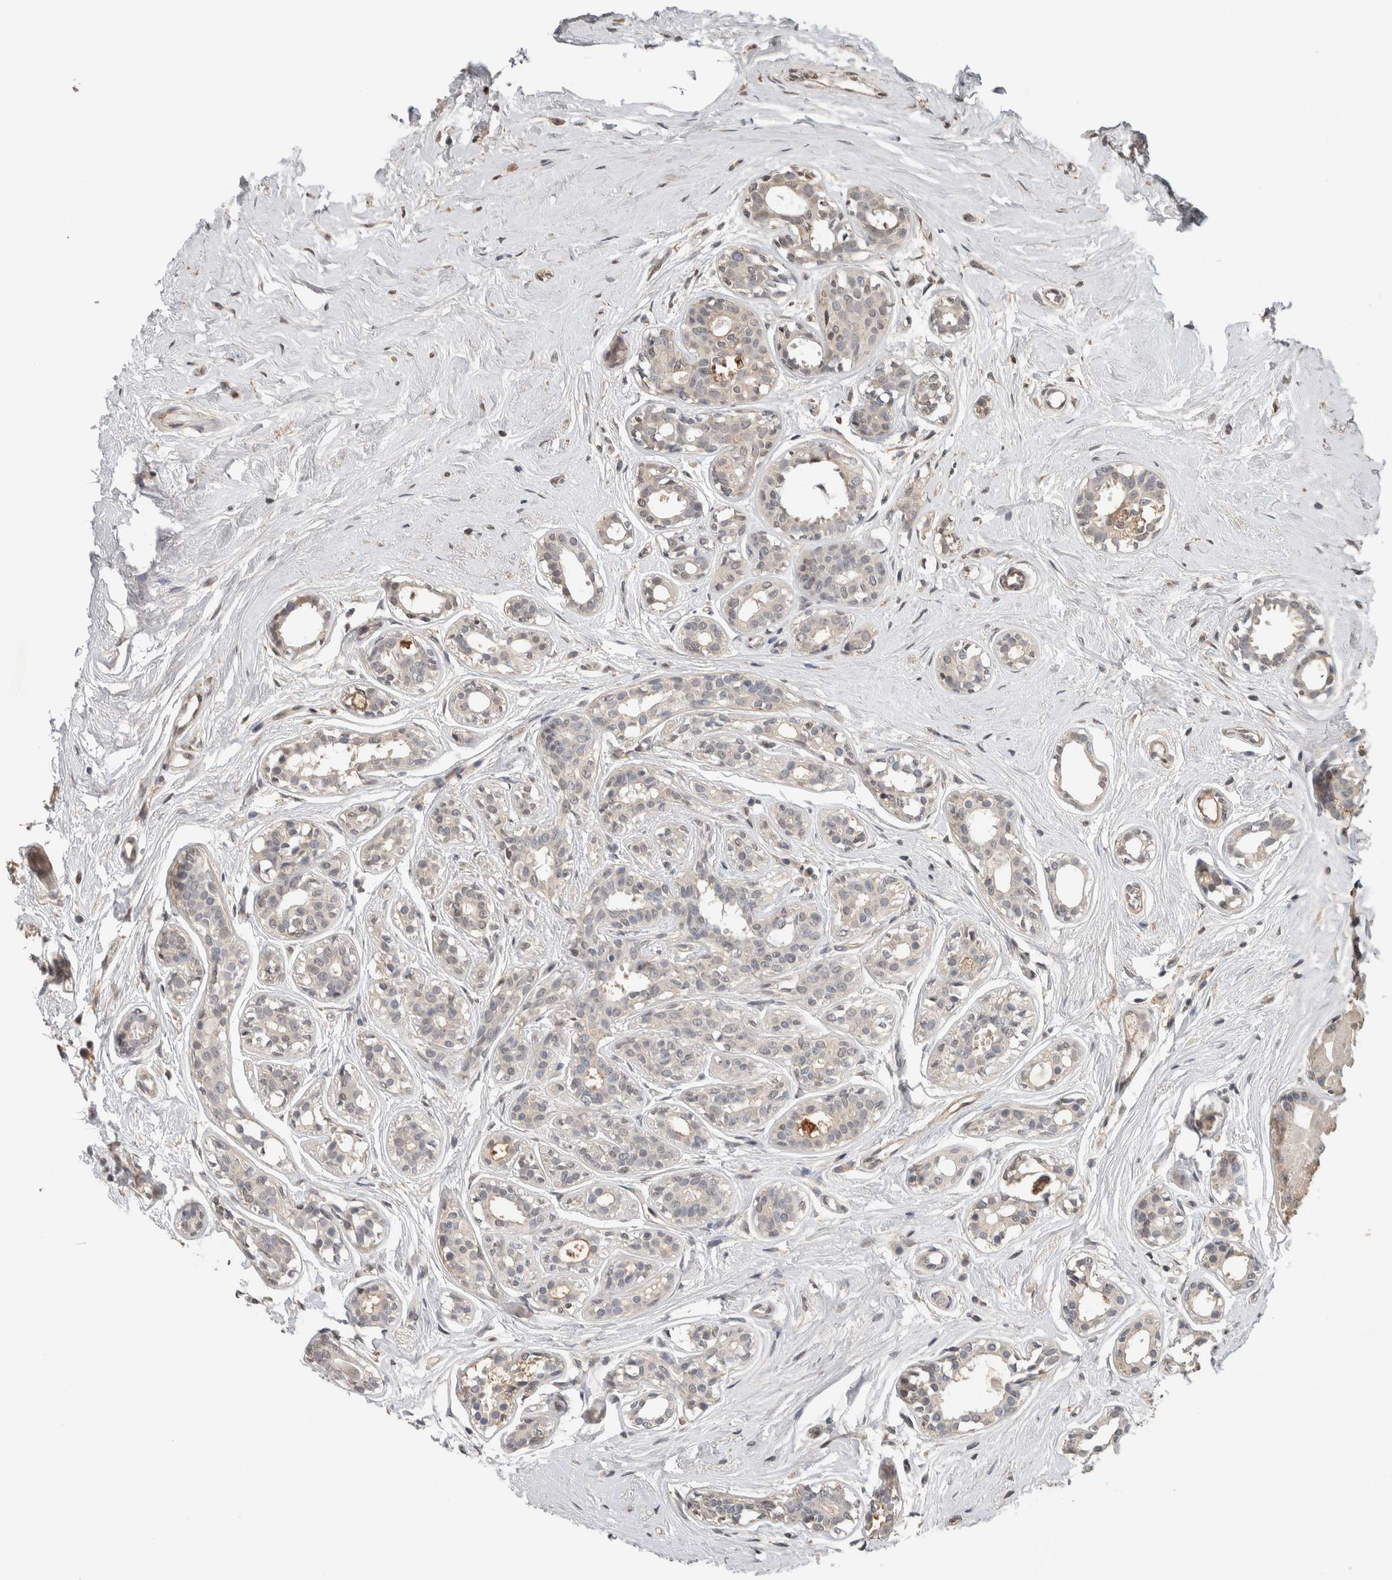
{"staining": {"intensity": "negative", "quantity": "none", "location": "none"}, "tissue": "breast cancer", "cell_type": "Tumor cells", "image_type": "cancer", "snomed": [{"axis": "morphology", "description": "Duct carcinoma"}, {"axis": "topography", "description": "Breast"}], "caption": "The photomicrograph exhibits no significant positivity in tumor cells of breast intraductal carcinoma.", "gene": "CYSRT1", "patient": {"sex": "female", "age": 55}}